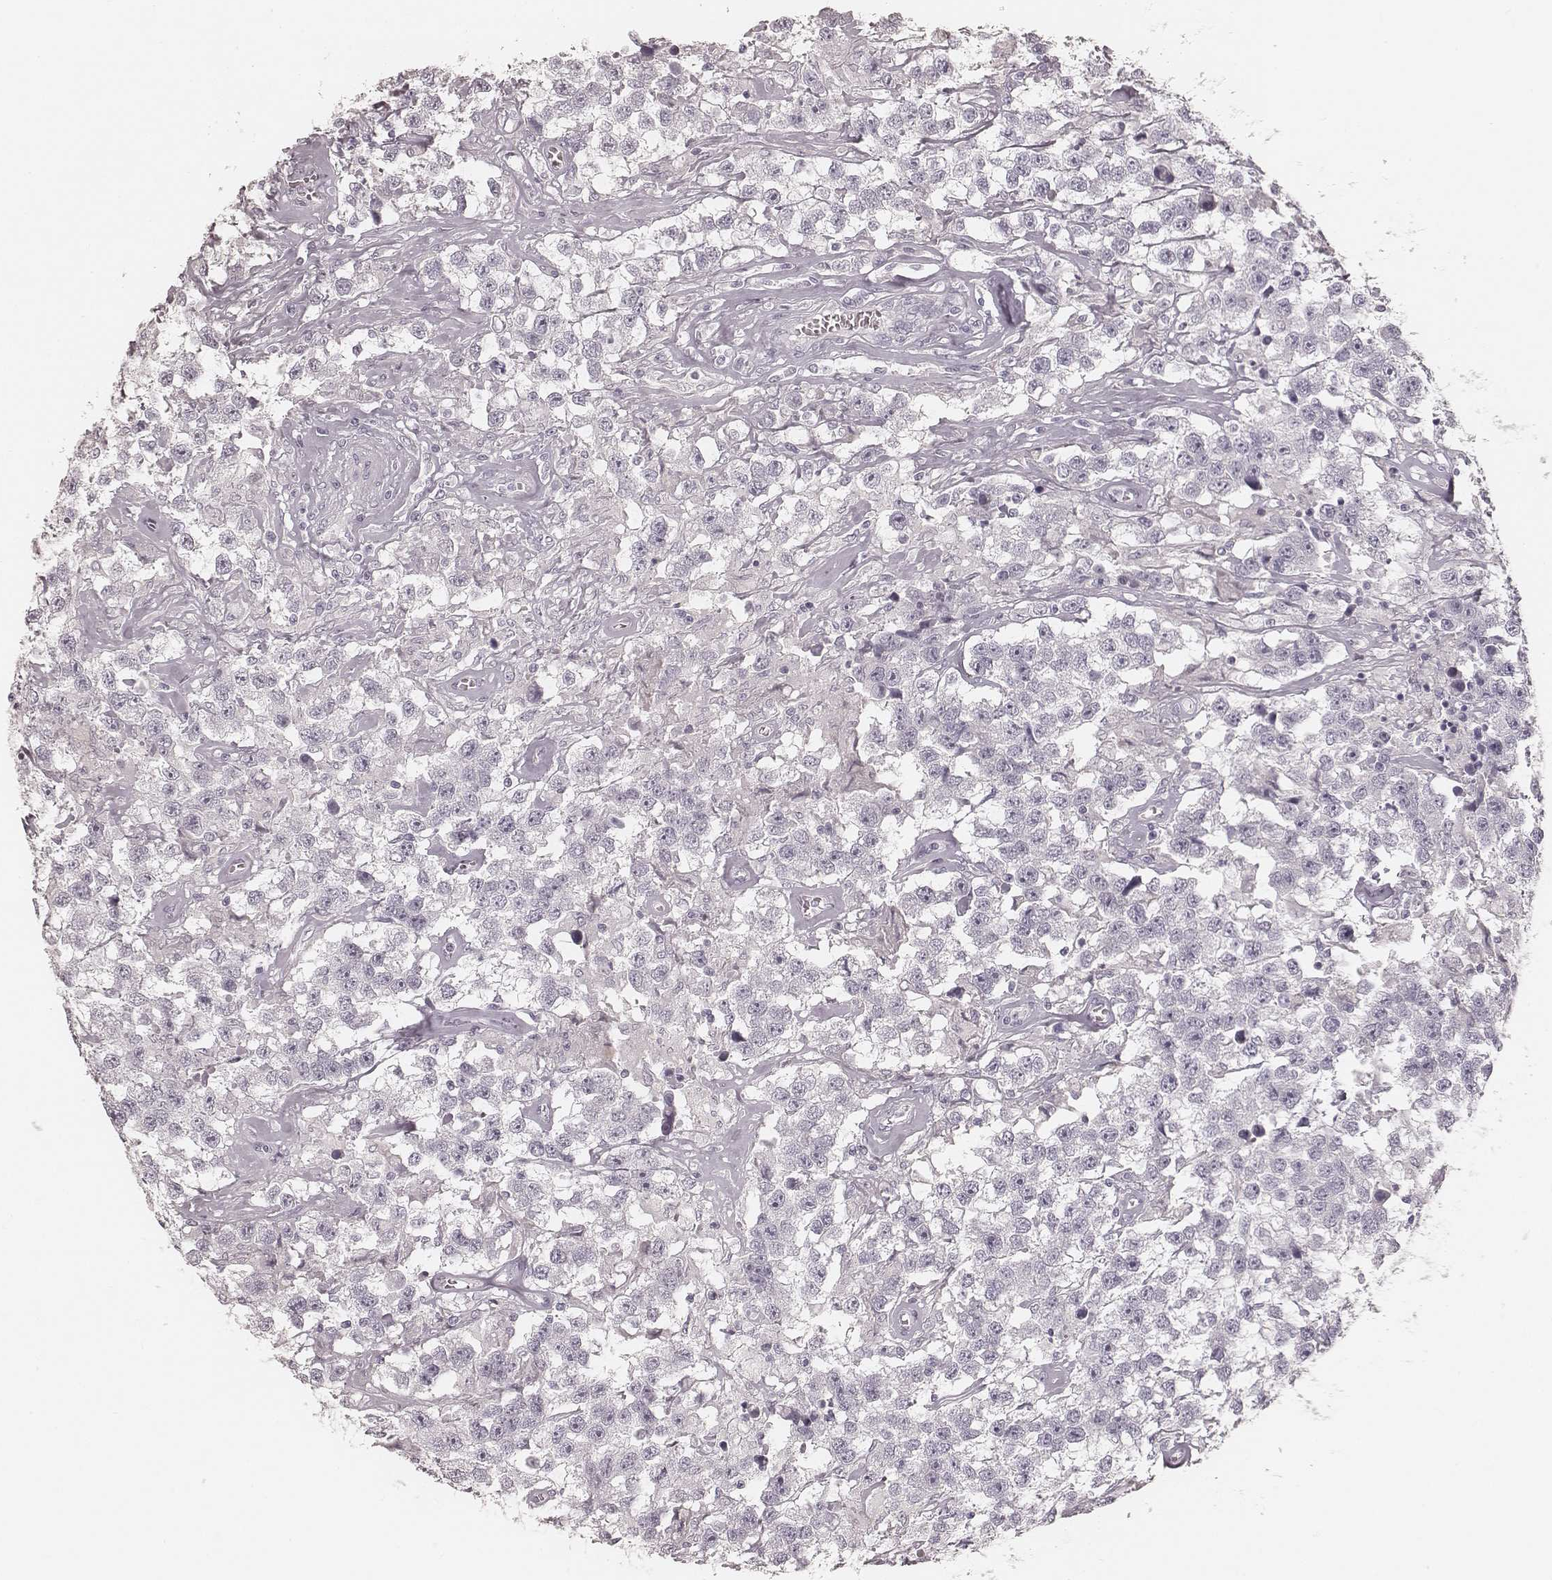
{"staining": {"intensity": "negative", "quantity": "none", "location": "none"}, "tissue": "testis cancer", "cell_type": "Tumor cells", "image_type": "cancer", "snomed": [{"axis": "morphology", "description": "Seminoma, NOS"}, {"axis": "topography", "description": "Testis"}], "caption": "There is no significant expression in tumor cells of seminoma (testis).", "gene": "KRT26", "patient": {"sex": "male", "age": 43}}